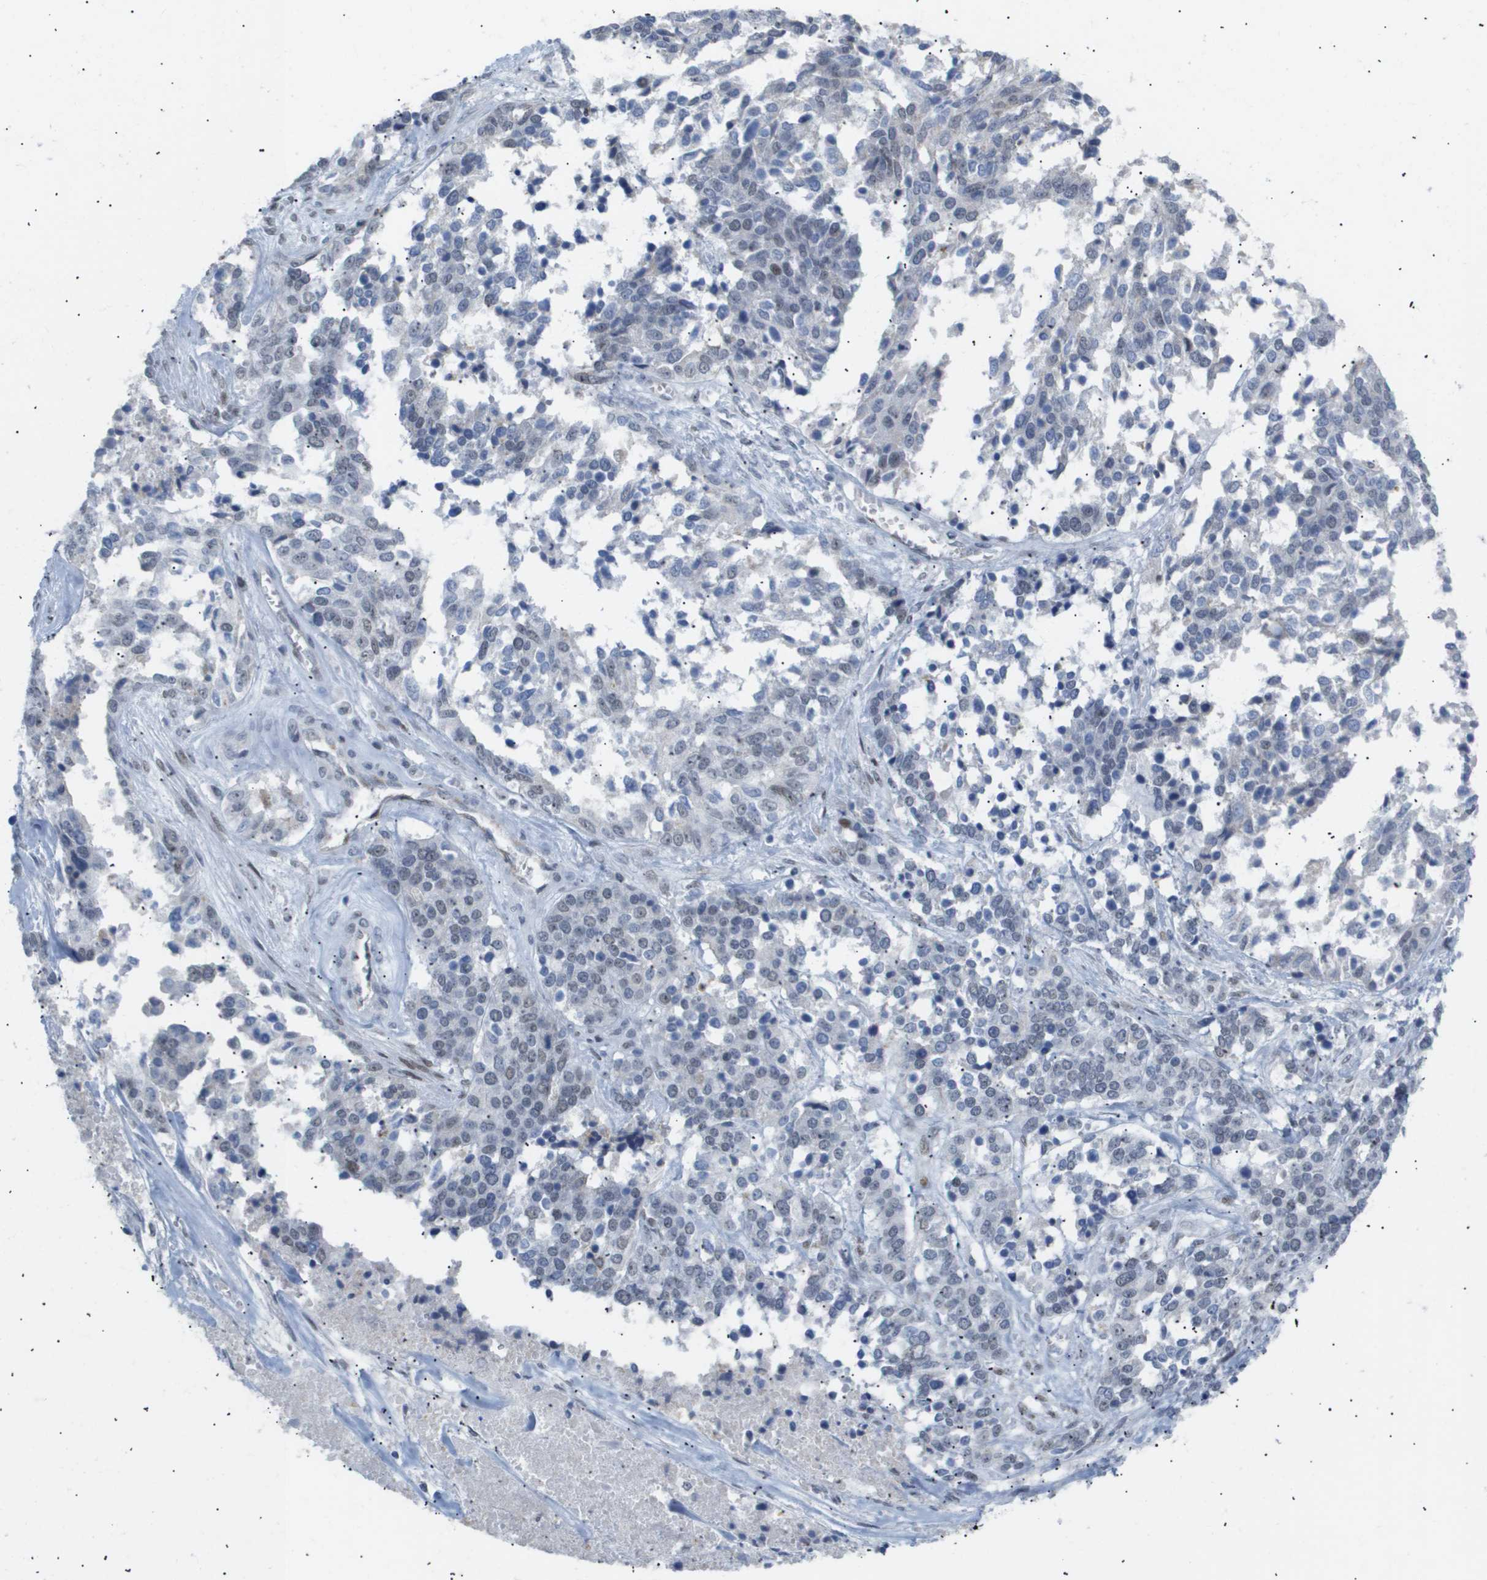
{"staining": {"intensity": "moderate", "quantity": "<25%", "location": "nuclear"}, "tissue": "ovarian cancer", "cell_type": "Tumor cells", "image_type": "cancer", "snomed": [{"axis": "morphology", "description": "Cystadenocarcinoma, serous, NOS"}, {"axis": "topography", "description": "Ovary"}], "caption": "Tumor cells display low levels of moderate nuclear expression in approximately <25% of cells in ovarian cancer.", "gene": "PPARD", "patient": {"sex": "female", "age": 44}}